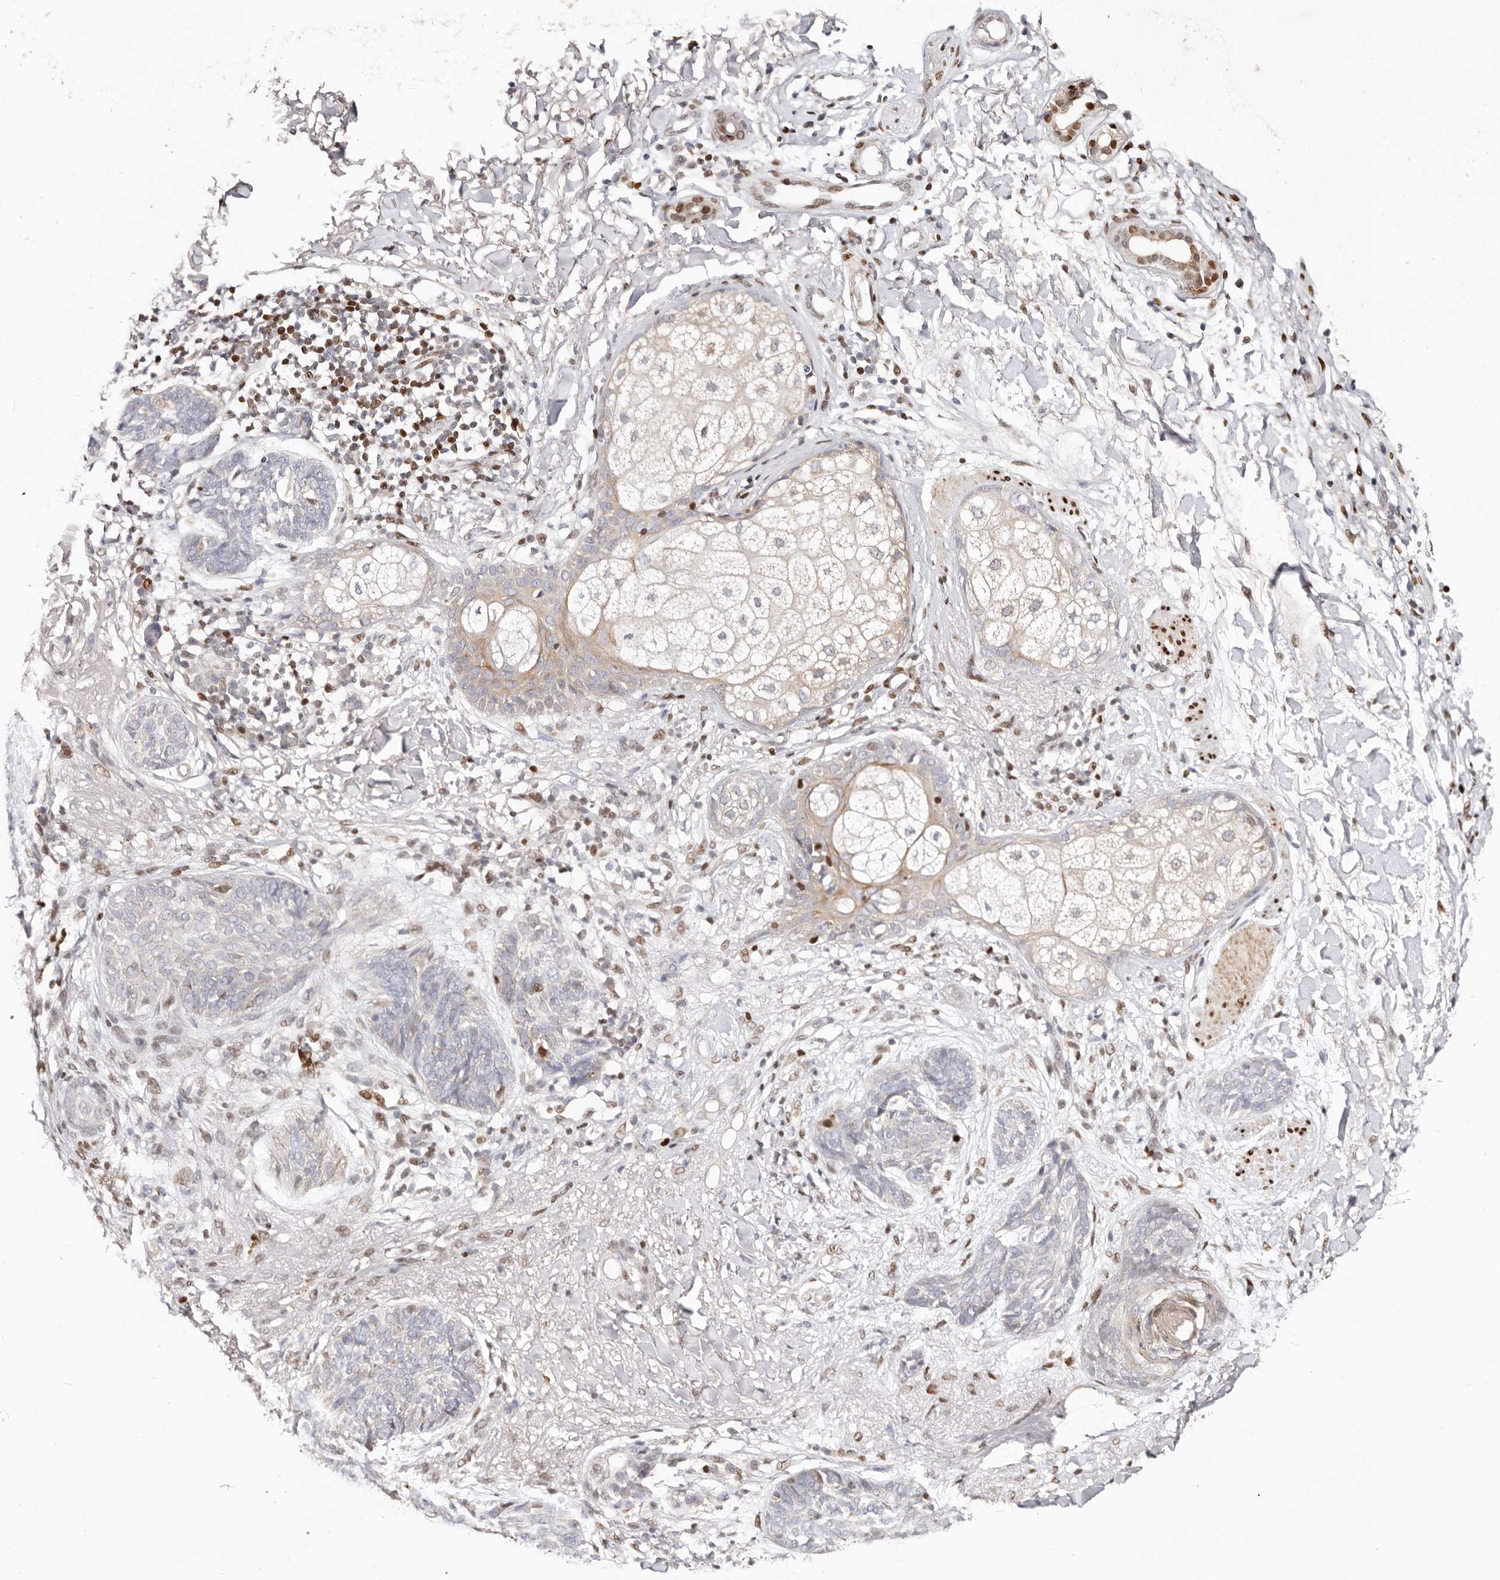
{"staining": {"intensity": "negative", "quantity": "none", "location": "none"}, "tissue": "skin cancer", "cell_type": "Tumor cells", "image_type": "cancer", "snomed": [{"axis": "morphology", "description": "Basal cell carcinoma"}, {"axis": "topography", "description": "Skin"}], "caption": "Basal cell carcinoma (skin) was stained to show a protein in brown. There is no significant staining in tumor cells. Brightfield microscopy of immunohistochemistry (IHC) stained with DAB (3,3'-diaminobenzidine) (brown) and hematoxylin (blue), captured at high magnification.", "gene": "IQGAP3", "patient": {"sex": "male", "age": 85}}